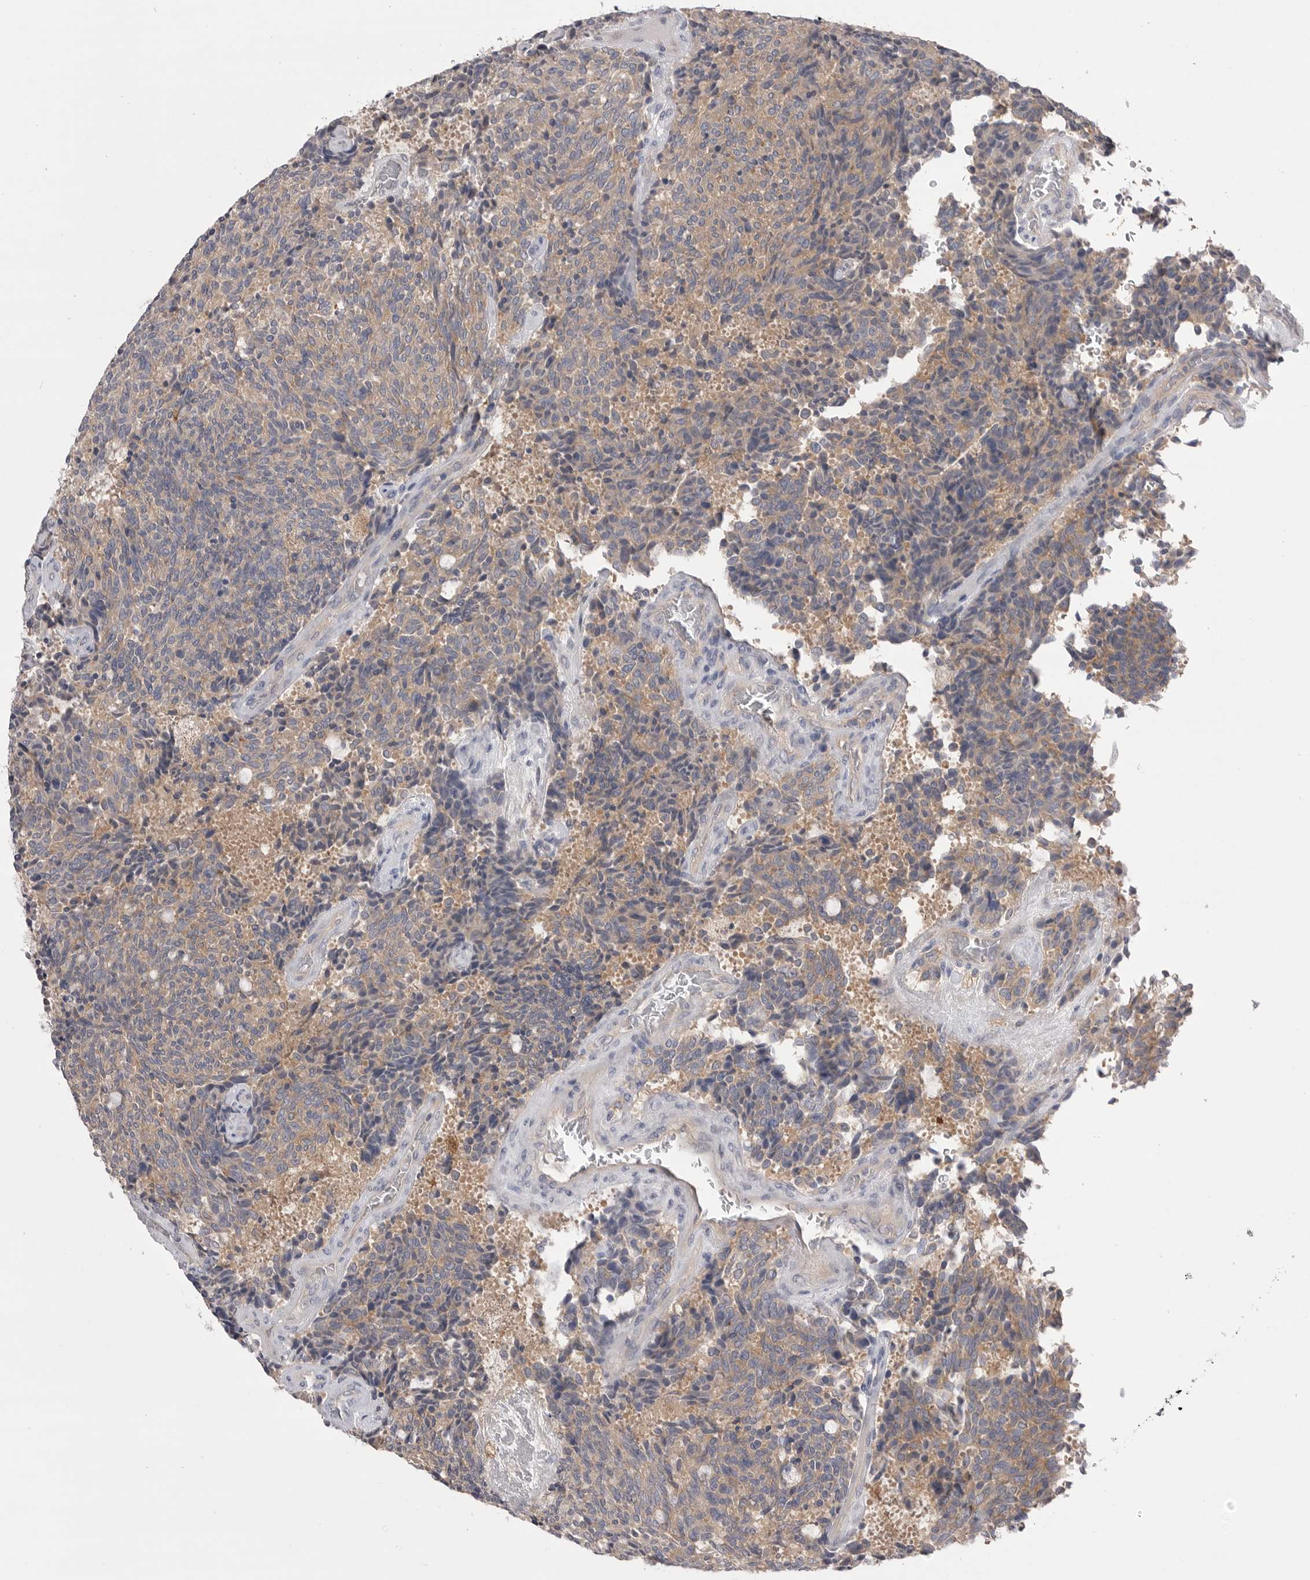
{"staining": {"intensity": "weak", "quantity": "25%-75%", "location": "cytoplasmic/membranous"}, "tissue": "carcinoid", "cell_type": "Tumor cells", "image_type": "cancer", "snomed": [{"axis": "morphology", "description": "Carcinoid, malignant, NOS"}, {"axis": "topography", "description": "Pancreas"}], "caption": "A brown stain highlights weak cytoplasmic/membranous staining of a protein in malignant carcinoid tumor cells.", "gene": "VAC14", "patient": {"sex": "female", "age": 54}}